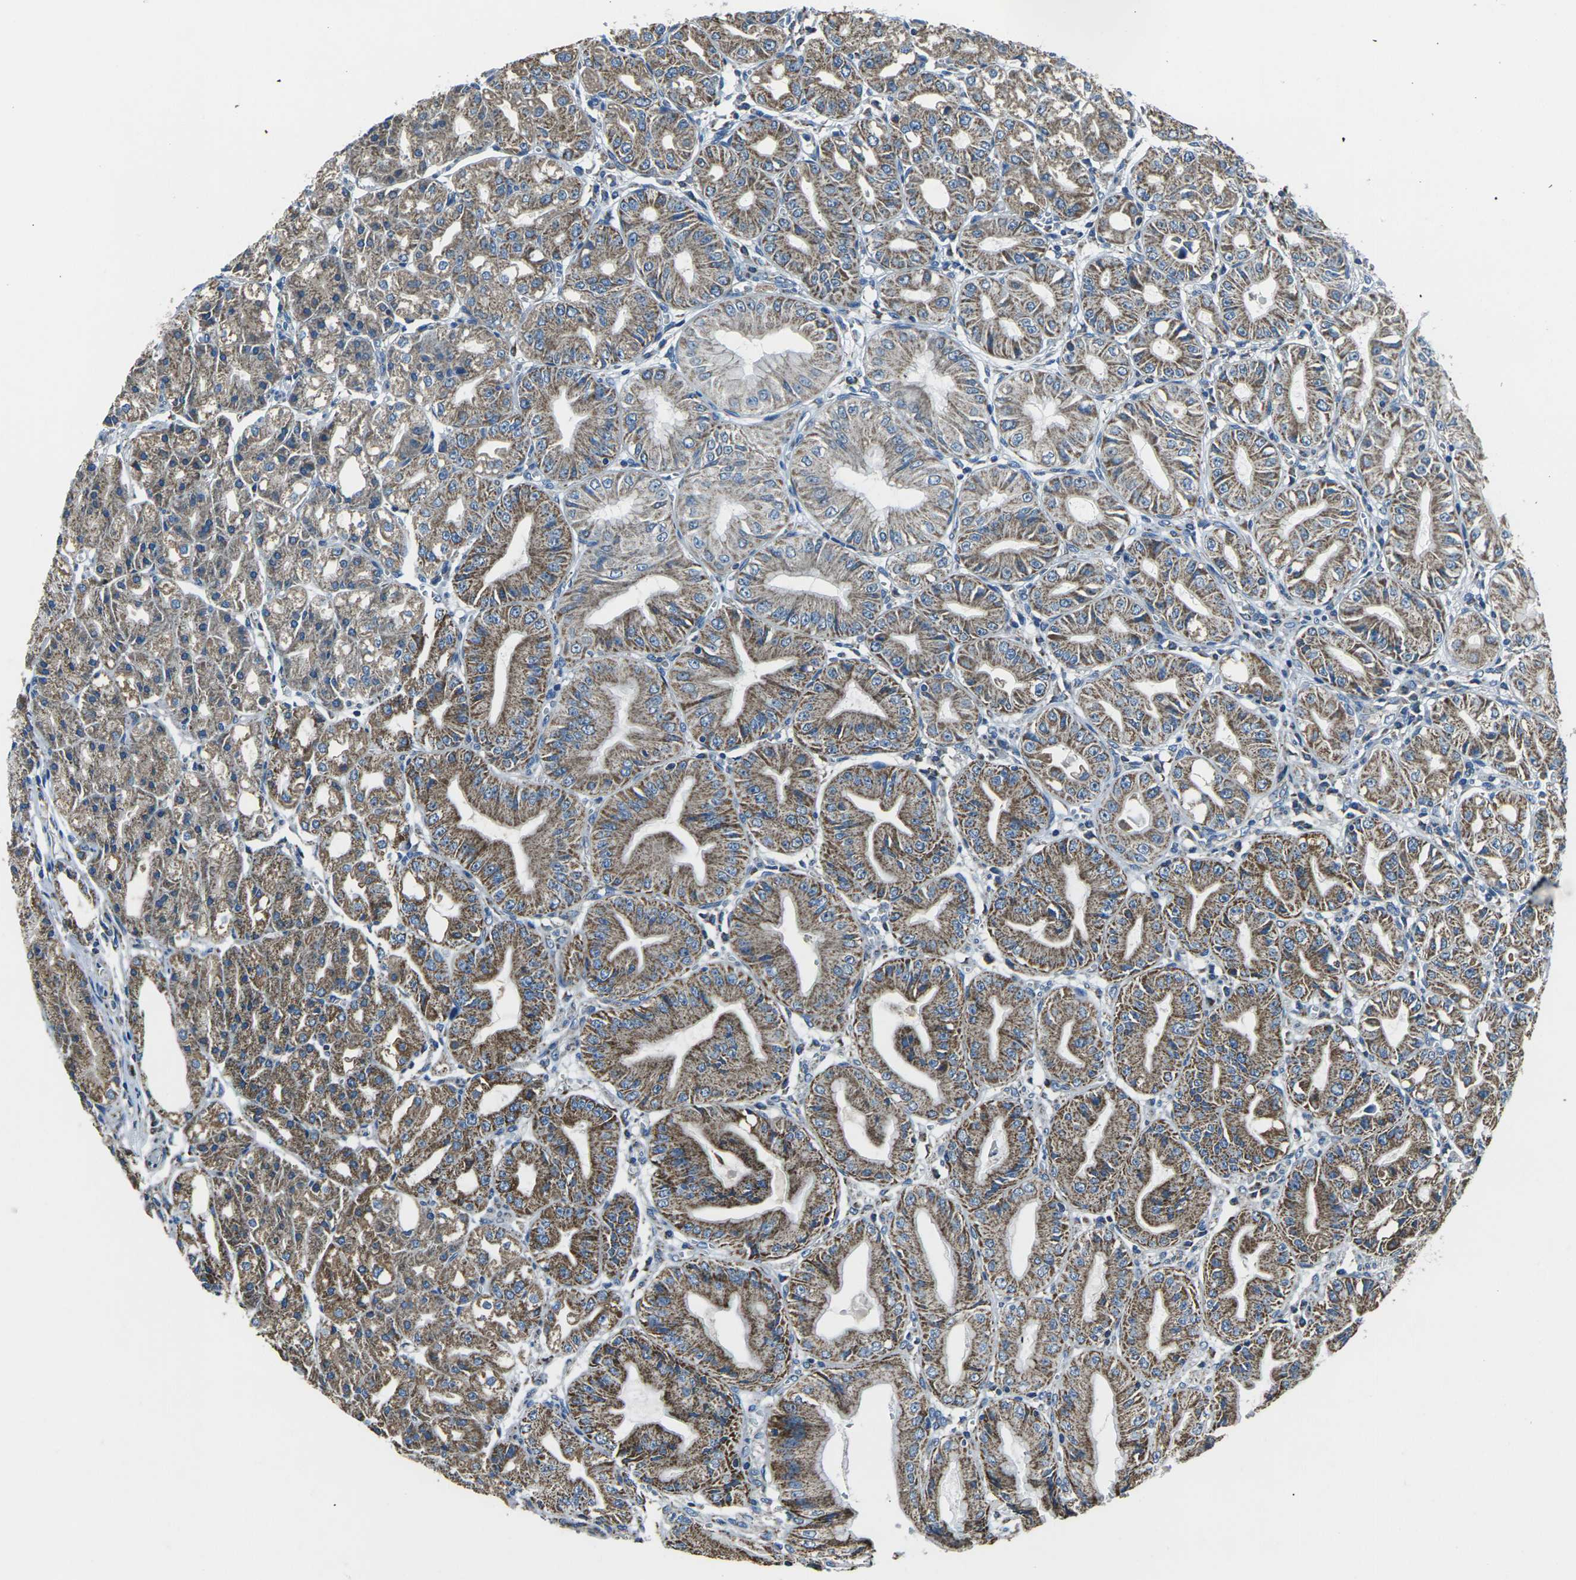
{"staining": {"intensity": "moderate", "quantity": ">75%", "location": "cytoplasmic/membranous"}, "tissue": "stomach", "cell_type": "Glandular cells", "image_type": "normal", "snomed": [{"axis": "morphology", "description": "Normal tissue, NOS"}, {"axis": "topography", "description": "Stomach, lower"}], "caption": "The image exhibits immunohistochemical staining of normal stomach. There is moderate cytoplasmic/membranous positivity is seen in approximately >75% of glandular cells.", "gene": "IRF3", "patient": {"sex": "male", "age": 71}}